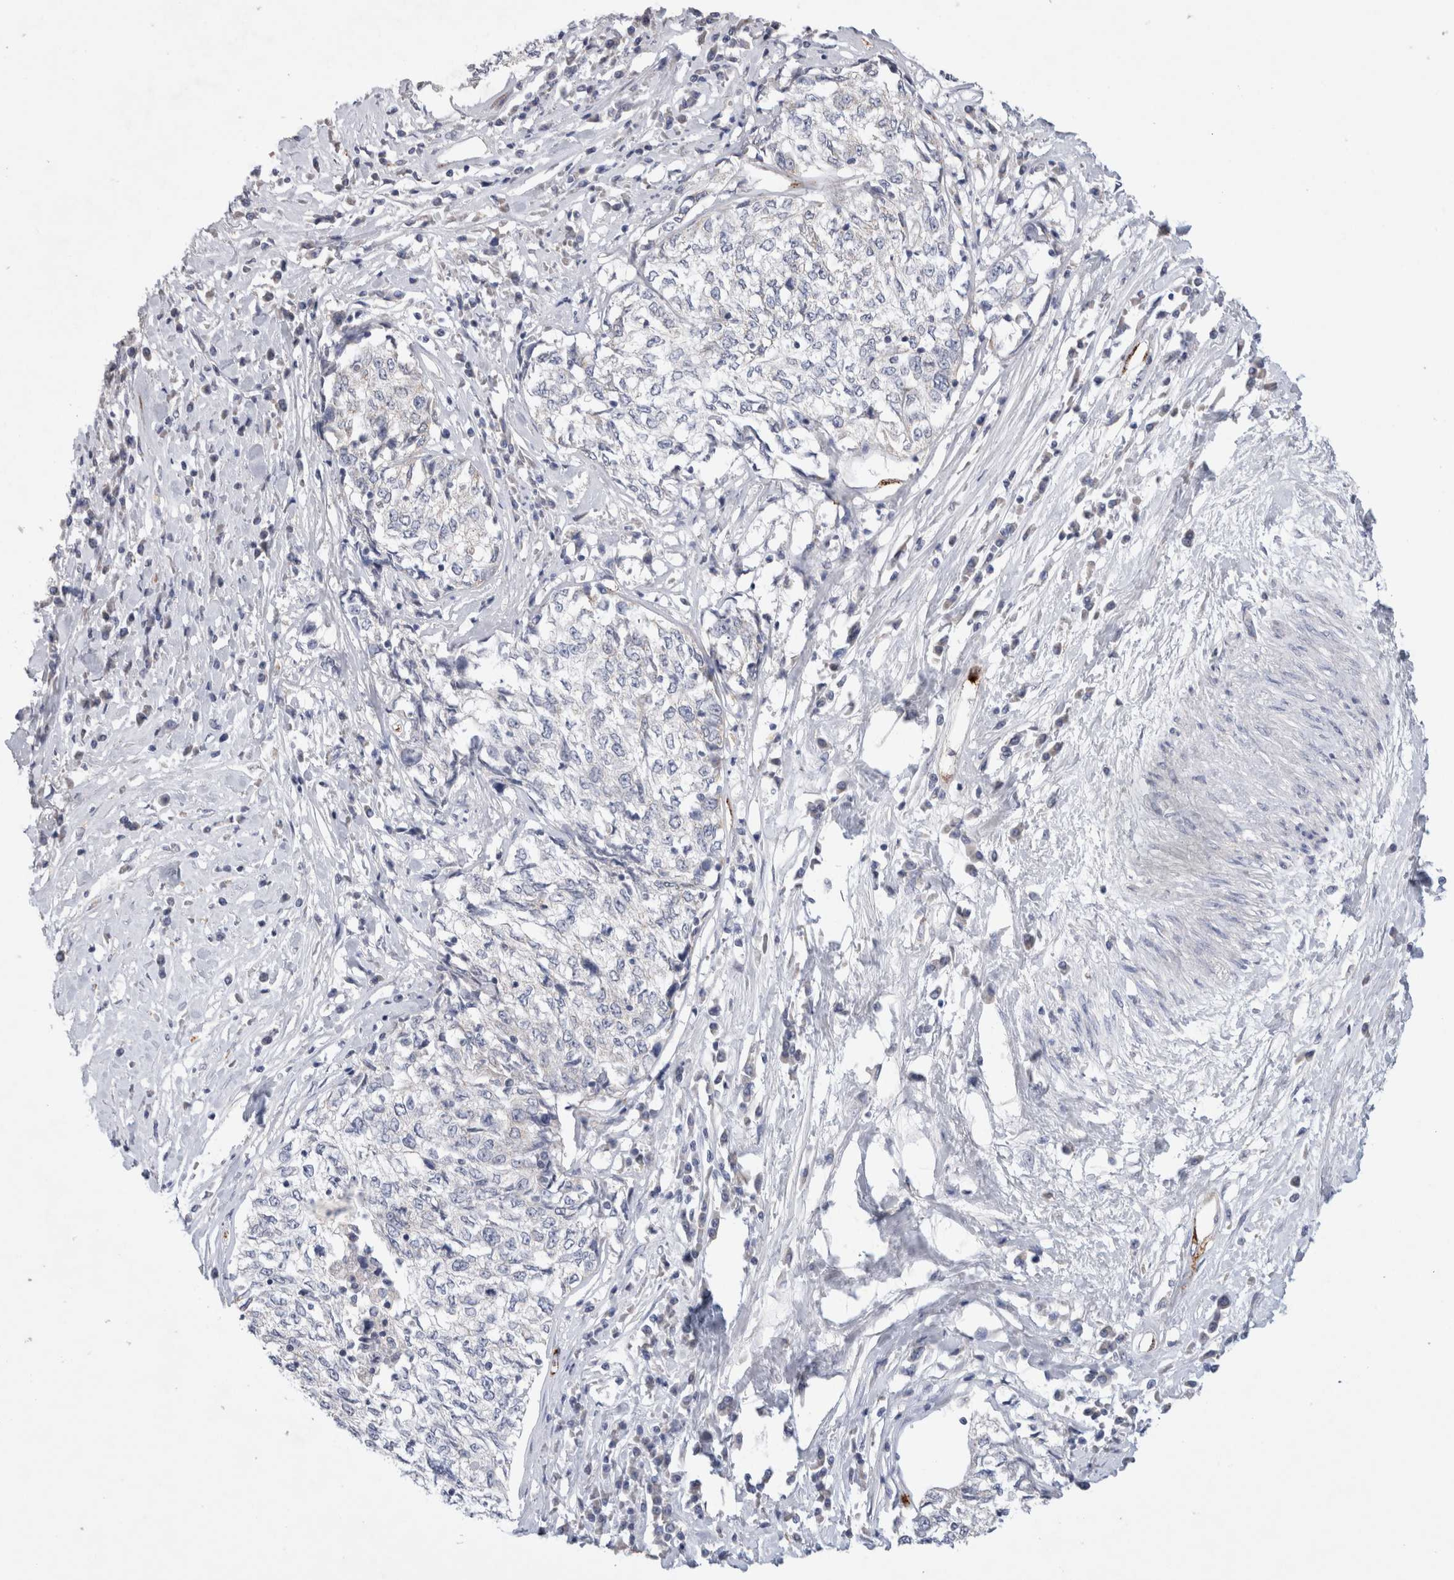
{"staining": {"intensity": "negative", "quantity": "none", "location": "none"}, "tissue": "cervical cancer", "cell_type": "Tumor cells", "image_type": "cancer", "snomed": [{"axis": "morphology", "description": "Squamous cell carcinoma, NOS"}, {"axis": "topography", "description": "Cervix"}], "caption": "Tumor cells show no significant protein positivity in cervical squamous cell carcinoma.", "gene": "IARS2", "patient": {"sex": "female", "age": 57}}